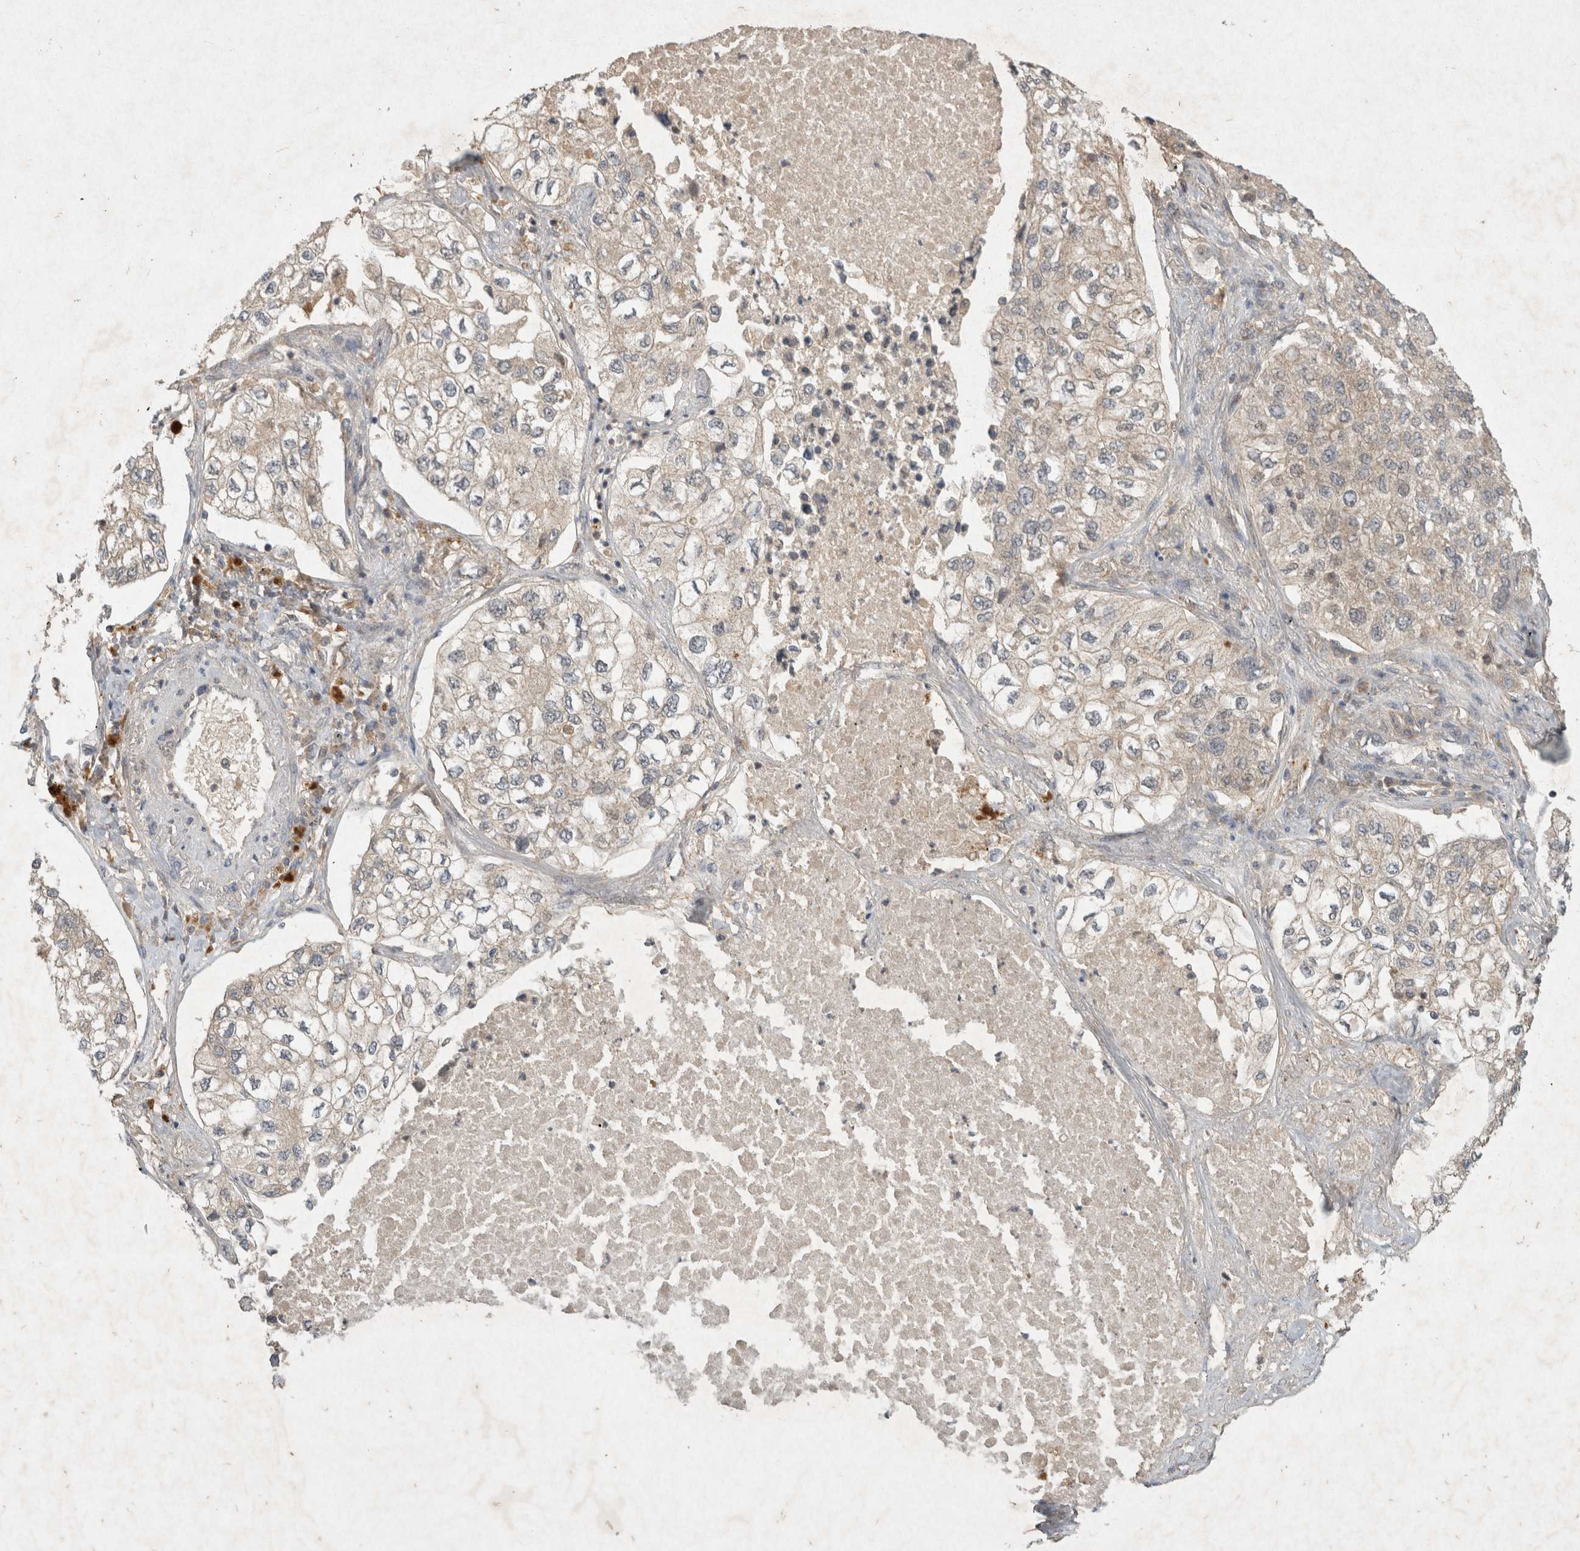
{"staining": {"intensity": "weak", "quantity": ">75%", "location": "cytoplasmic/membranous"}, "tissue": "lung cancer", "cell_type": "Tumor cells", "image_type": "cancer", "snomed": [{"axis": "morphology", "description": "Adenocarcinoma, NOS"}, {"axis": "topography", "description": "Lung"}], "caption": "Immunohistochemical staining of human lung cancer (adenocarcinoma) displays low levels of weak cytoplasmic/membranous protein staining in approximately >75% of tumor cells.", "gene": "LOXL2", "patient": {"sex": "male", "age": 63}}